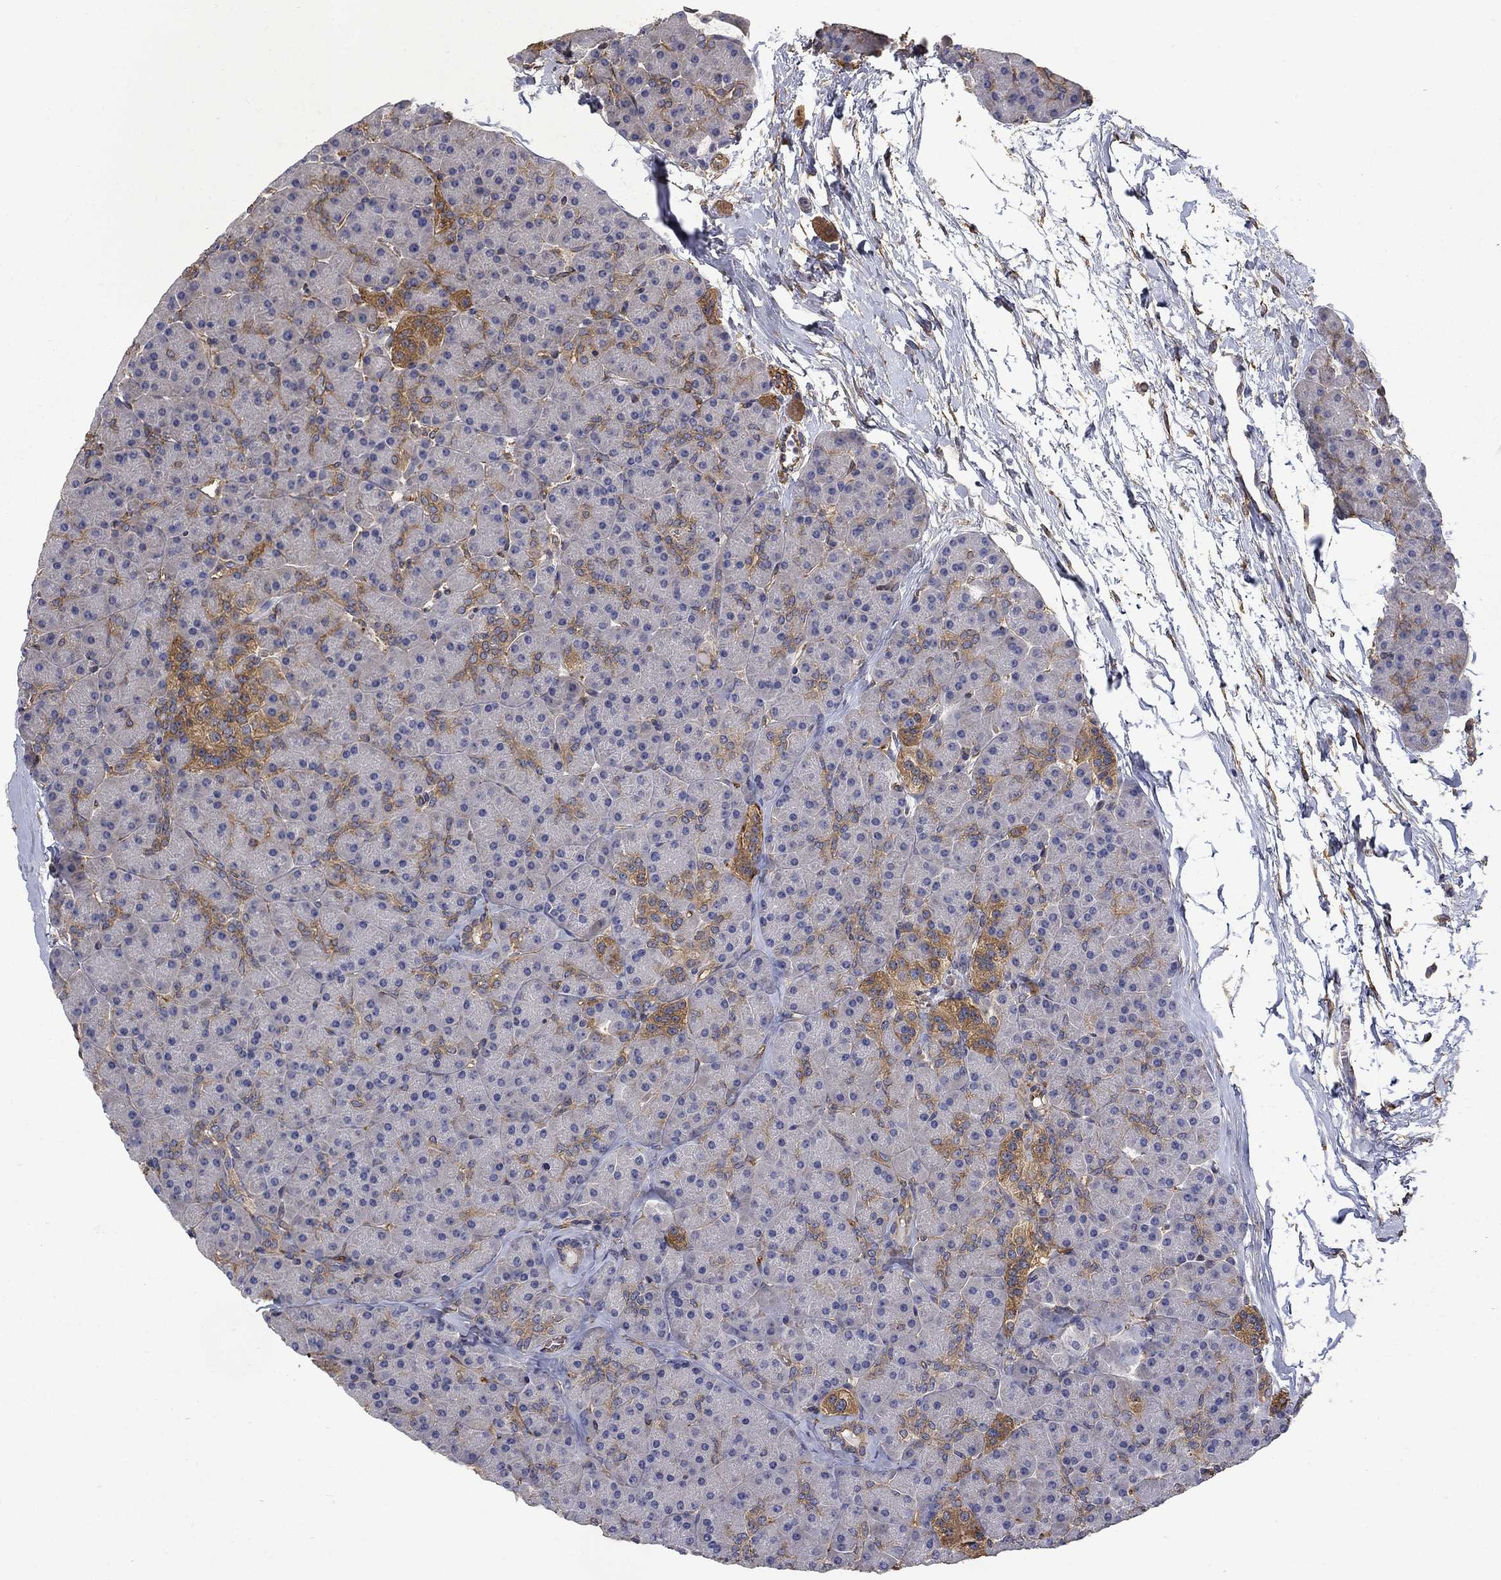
{"staining": {"intensity": "moderate", "quantity": "<25%", "location": "cytoplasmic/membranous"}, "tissue": "pancreas", "cell_type": "Exocrine glandular cells", "image_type": "normal", "snomed": [{"axis": "morphology", "description": "Normal tissue, NOS"}, {"axis": "topography", "description": "Pancreas"}], "caption": "Pancreas stained with IHC demonstrates moderate cytoplasmic/membranous expression in approximately <25% of exocrine glandular cells.", "gene": "DPYSL2", "patient": {"sex": "female", "age": 44}}